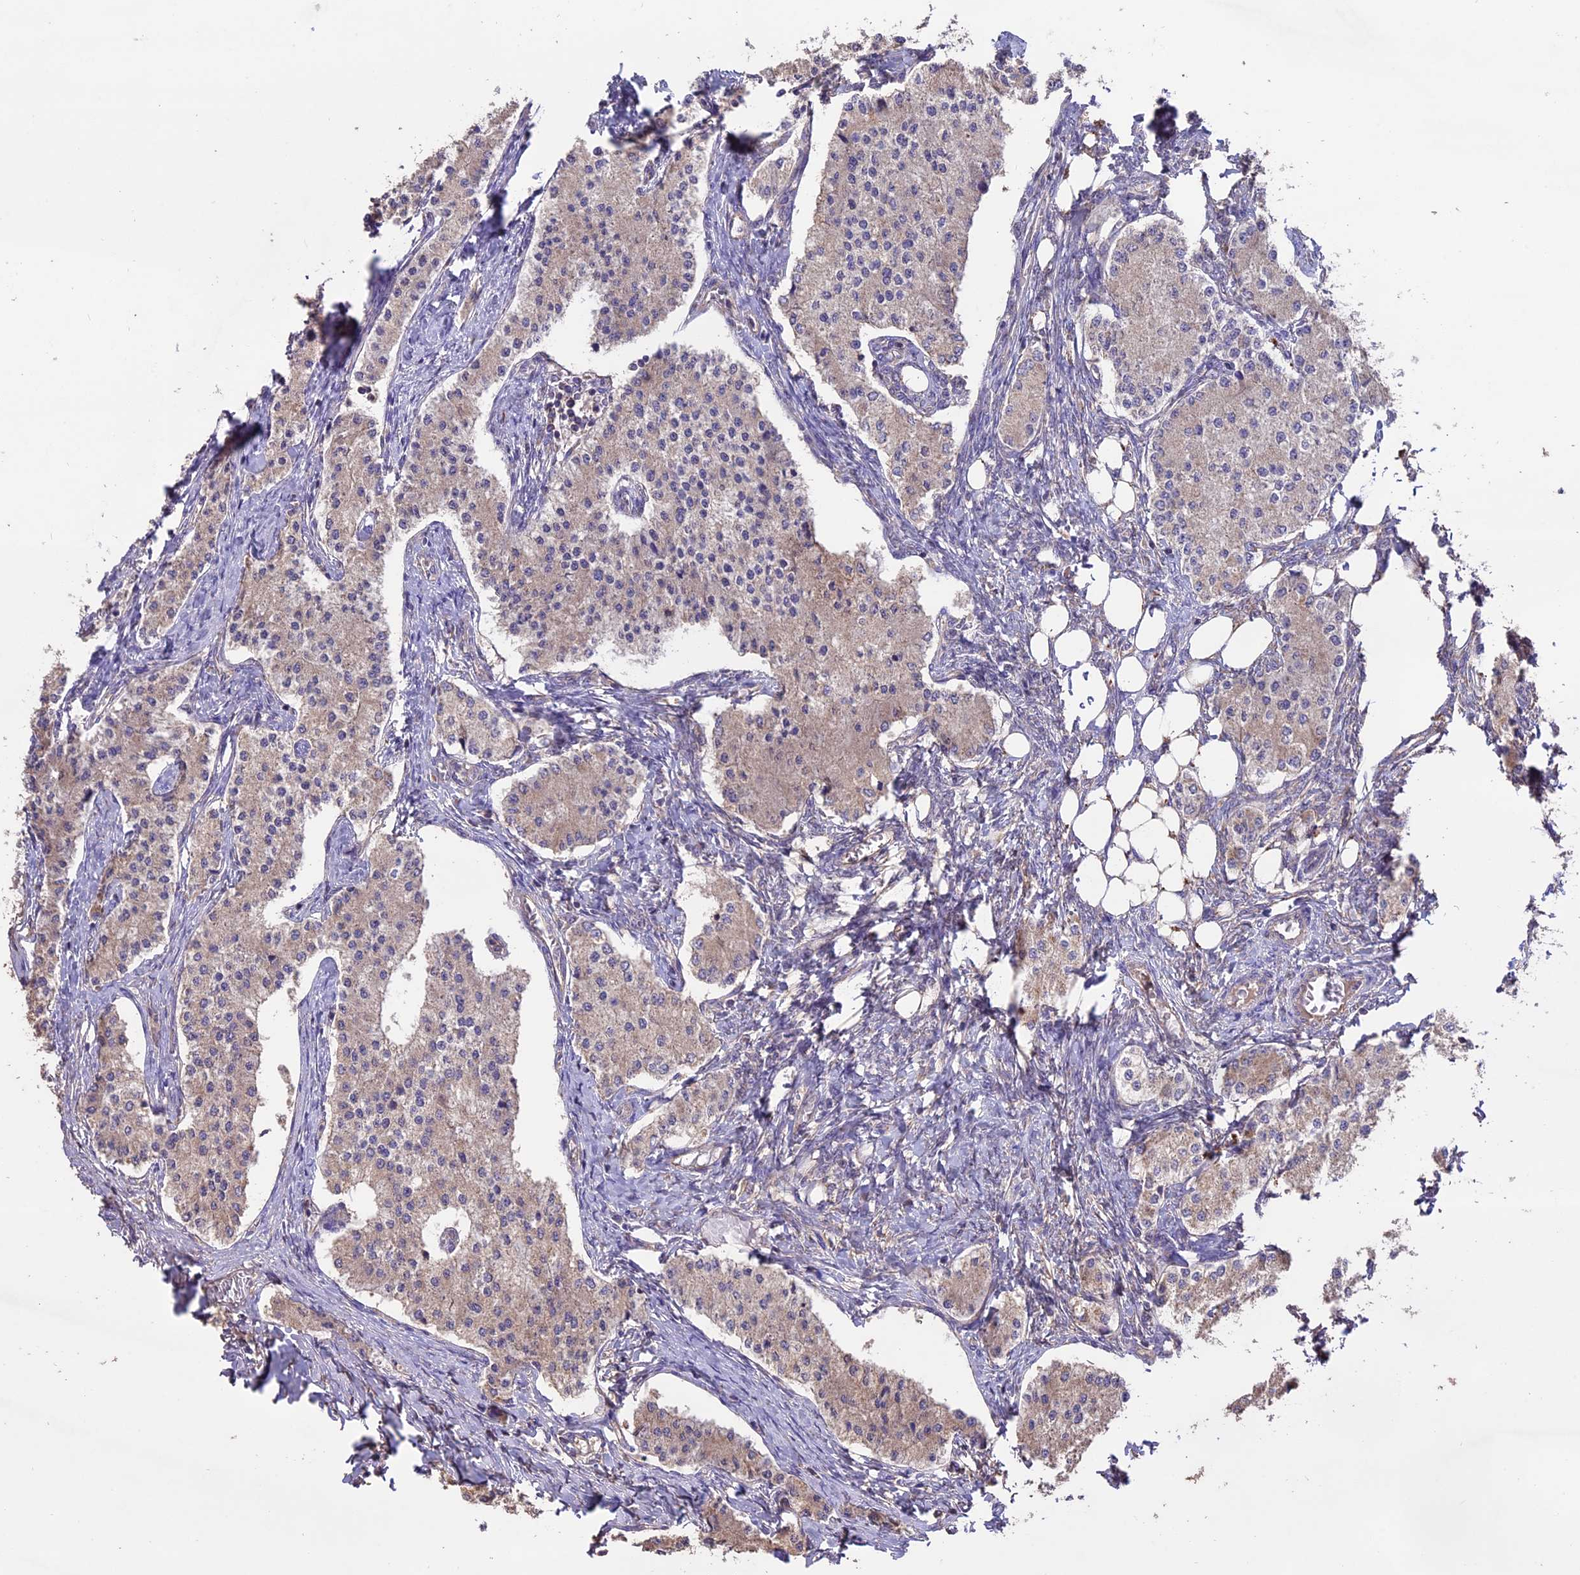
{"staining": {"intensity": "weak", "quantity": ">75%", "location": "cytoplasmic/membranous"}, "tissue": "carcinoid", "cell_type": "Tumor cells", "image_type": "cancer", "snomed": [{"axis": "morphology", "description": "Carcinoid, malignant, NOS"}, {"axis": "topography", "description": "Colon"}], "caption": "DAB immunohistochemical staining of carcinoid shows weak cytoplasmic/membranous protein staining in about >75% of tumor cells.", "gene": "TTLL10", "patient": {"sex": "female", "age": 52}}